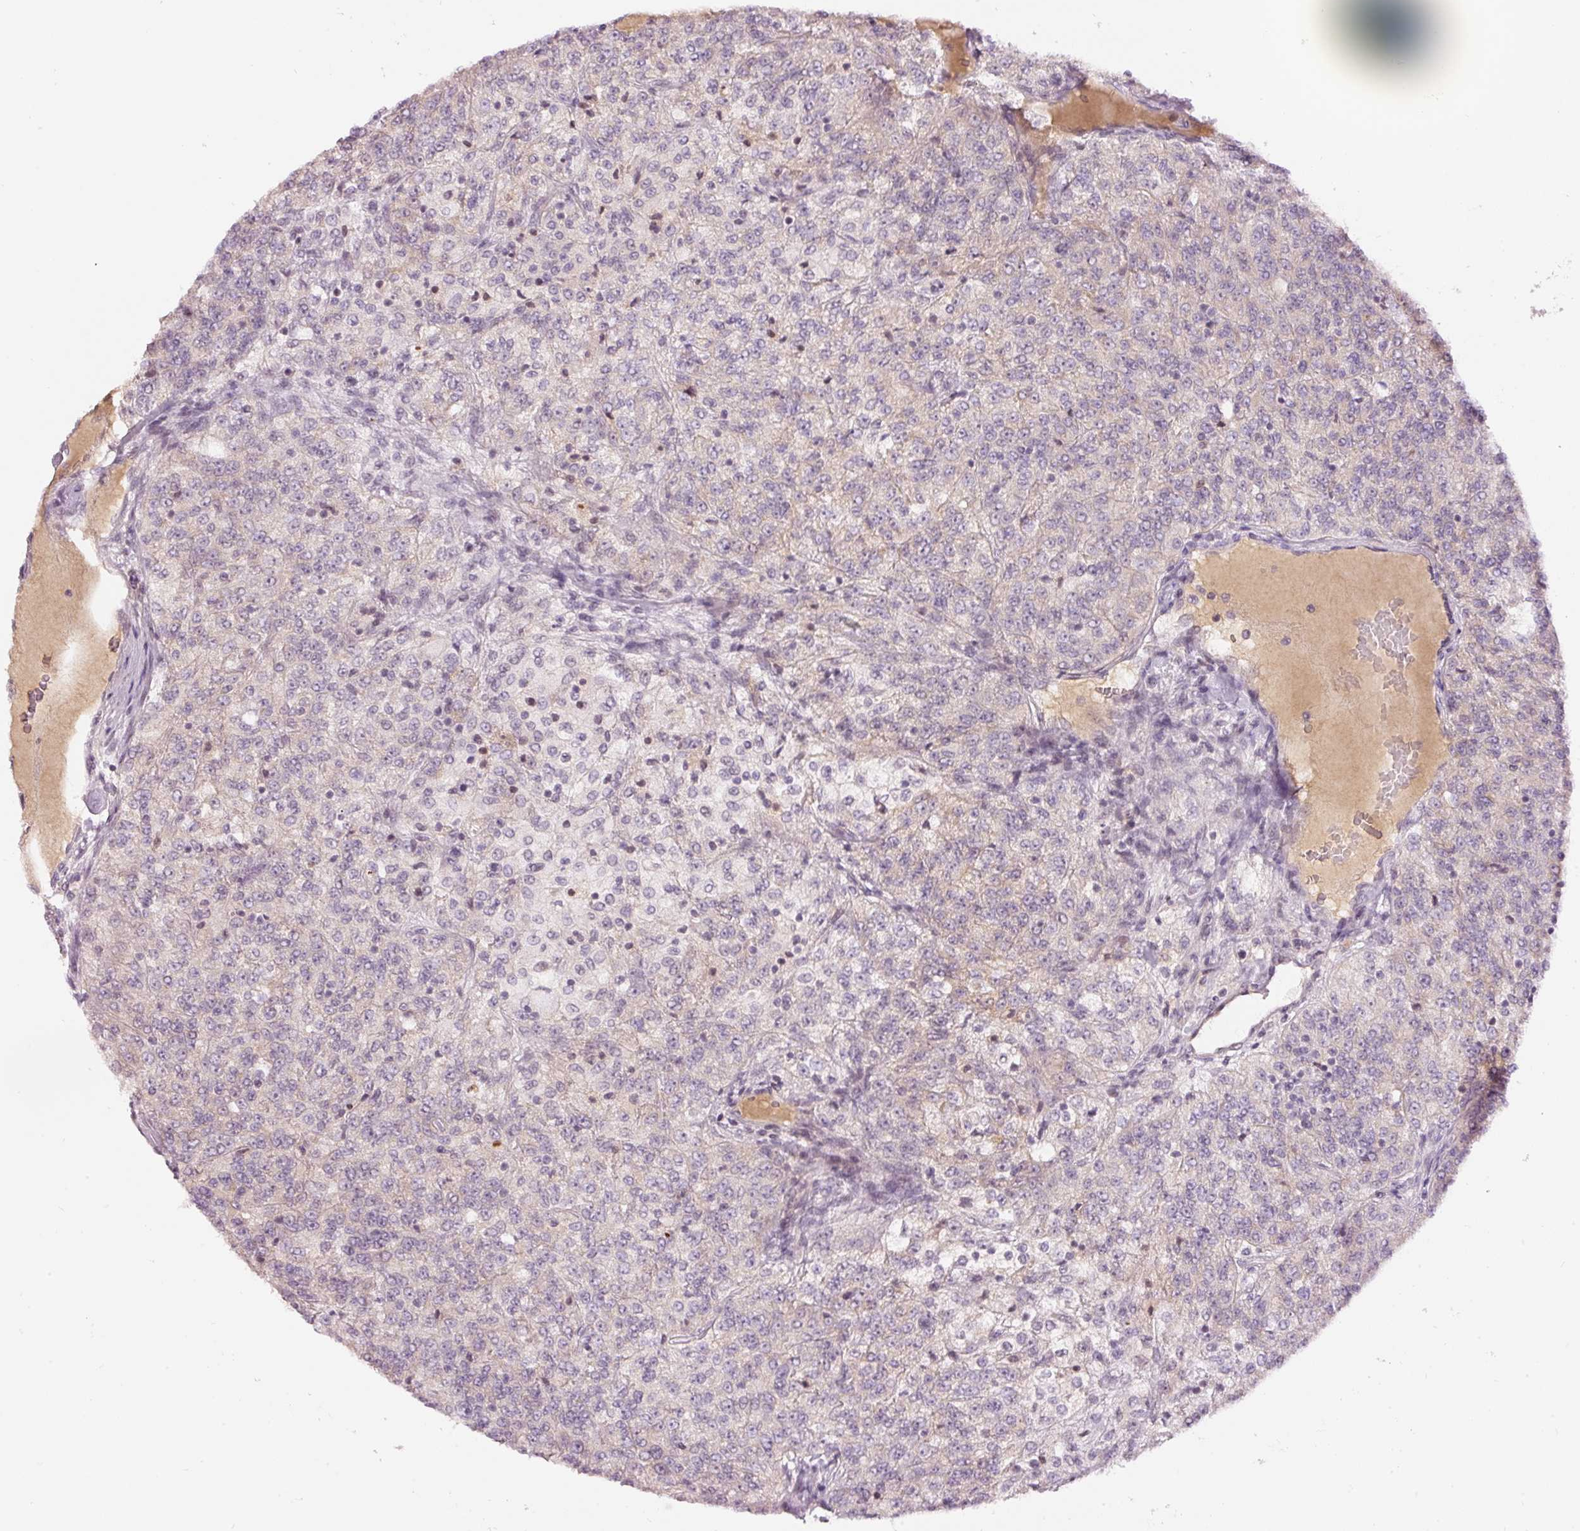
{"staining": {"intensity": "moderate", "quantity": "<25%", "location": "cytoplasmic/membranous"}, "tissue": "renal cancer", "cell_type": "Tumor cells", "image_type": "cancer", "snomed": [{"axis": "morphology", "description": "Adenocarcinoma, NOS"}, {"axis": "topography", "description": "Kidney"}], "caption": "This is an image of IHC staining of renal cancer, which shows moderate staining in the cytoplasmic/membranous of tumor cells.", "gene": "ABHD11", "patient": {"sex": "female", "age": 63}}